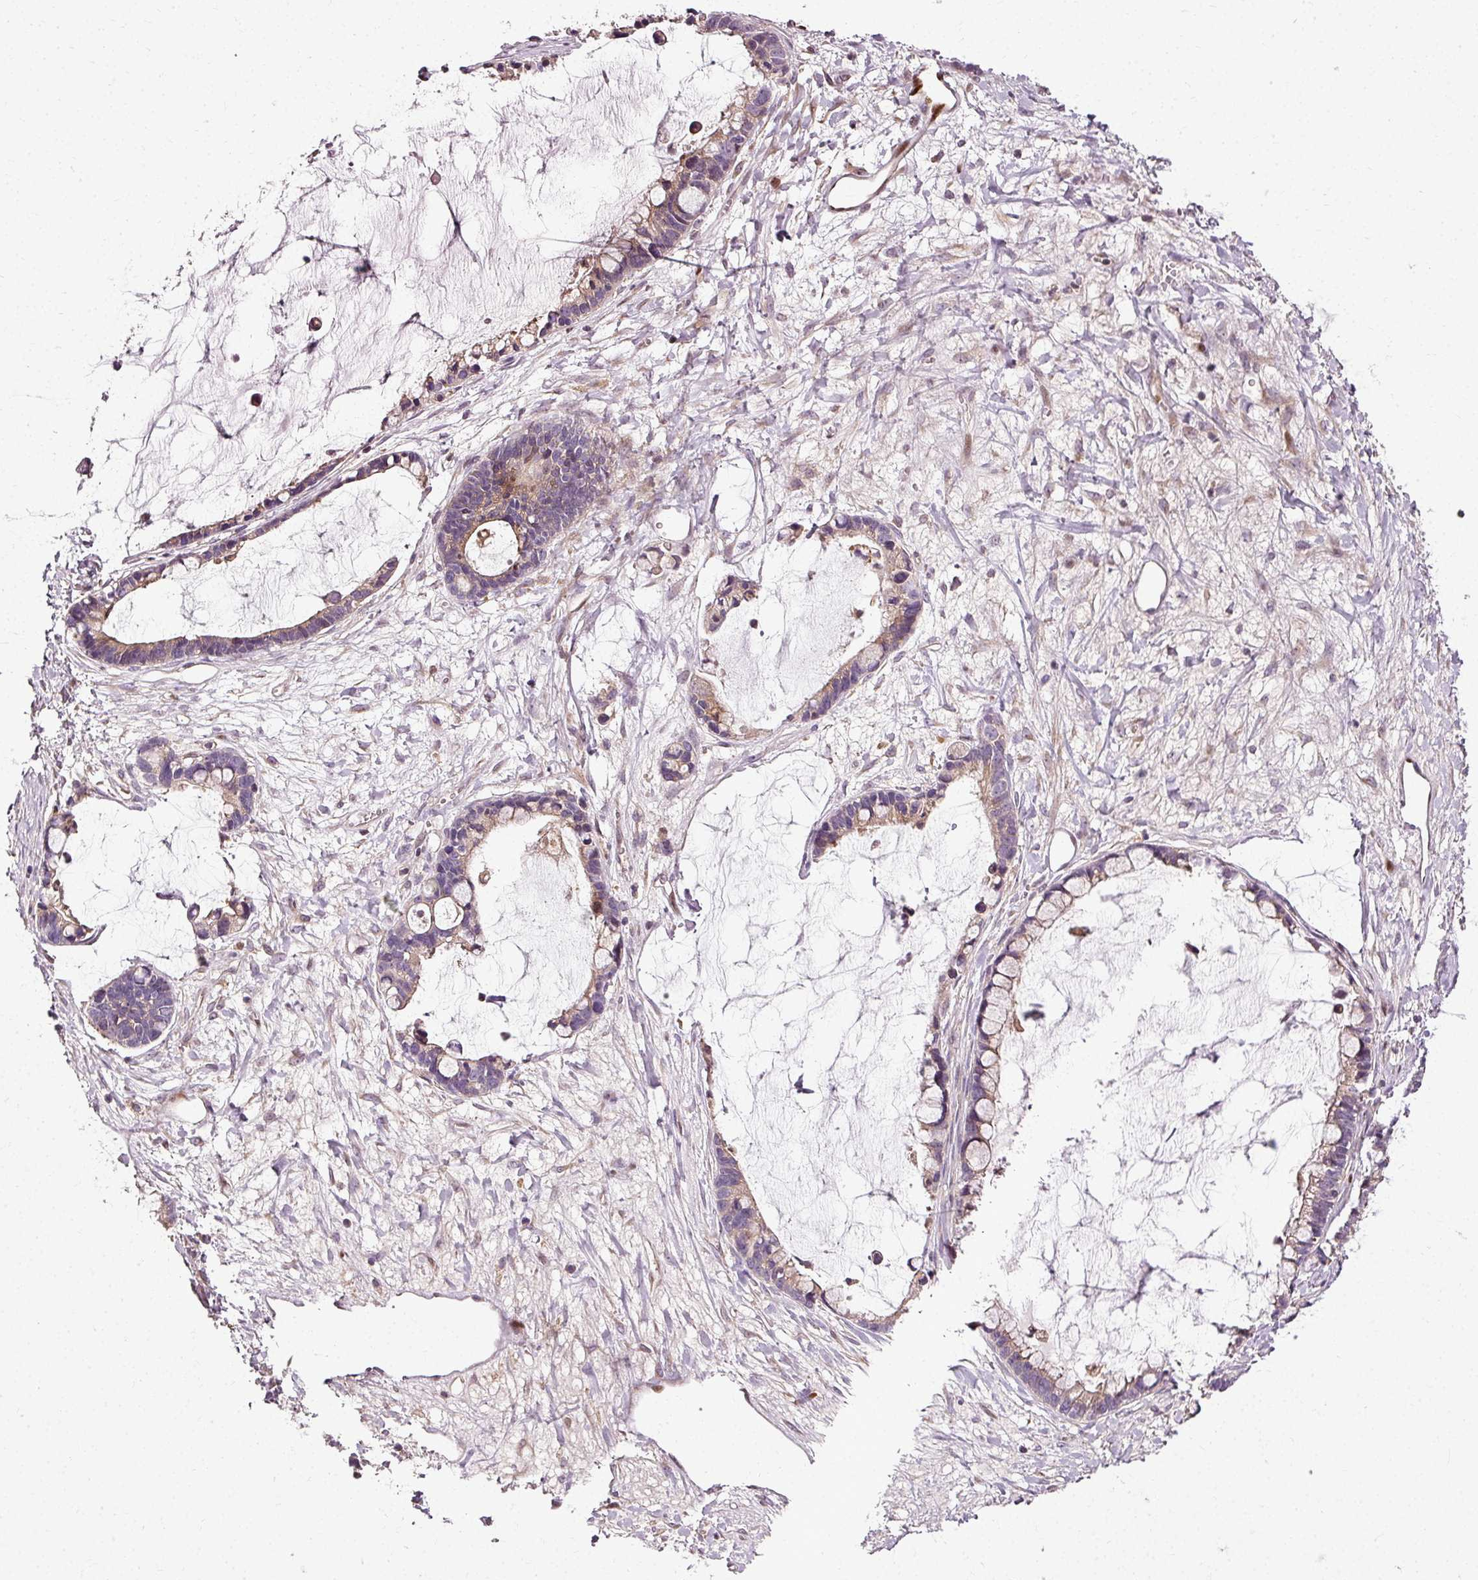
{"staining": {"intensity": "weak", "quantity": "<25%", "location": "cytoplasmic/membranous"}, "tissue": "ovarian cancer", "cell_type": "Tumor cells", "image_type": "cancer", "snomed": [{"axis": "morphology", "description": "Cystadenocarcinoma, mucinous, NOS"}, {"axis": "topography", "description": "Ovary"}], "caption": "Tumor cells show no significant protein expression in mucinous cystadenocarcinoma (ovarian).", "gene": "NAPA", "patient": {"sex": "female", "age": 63}}